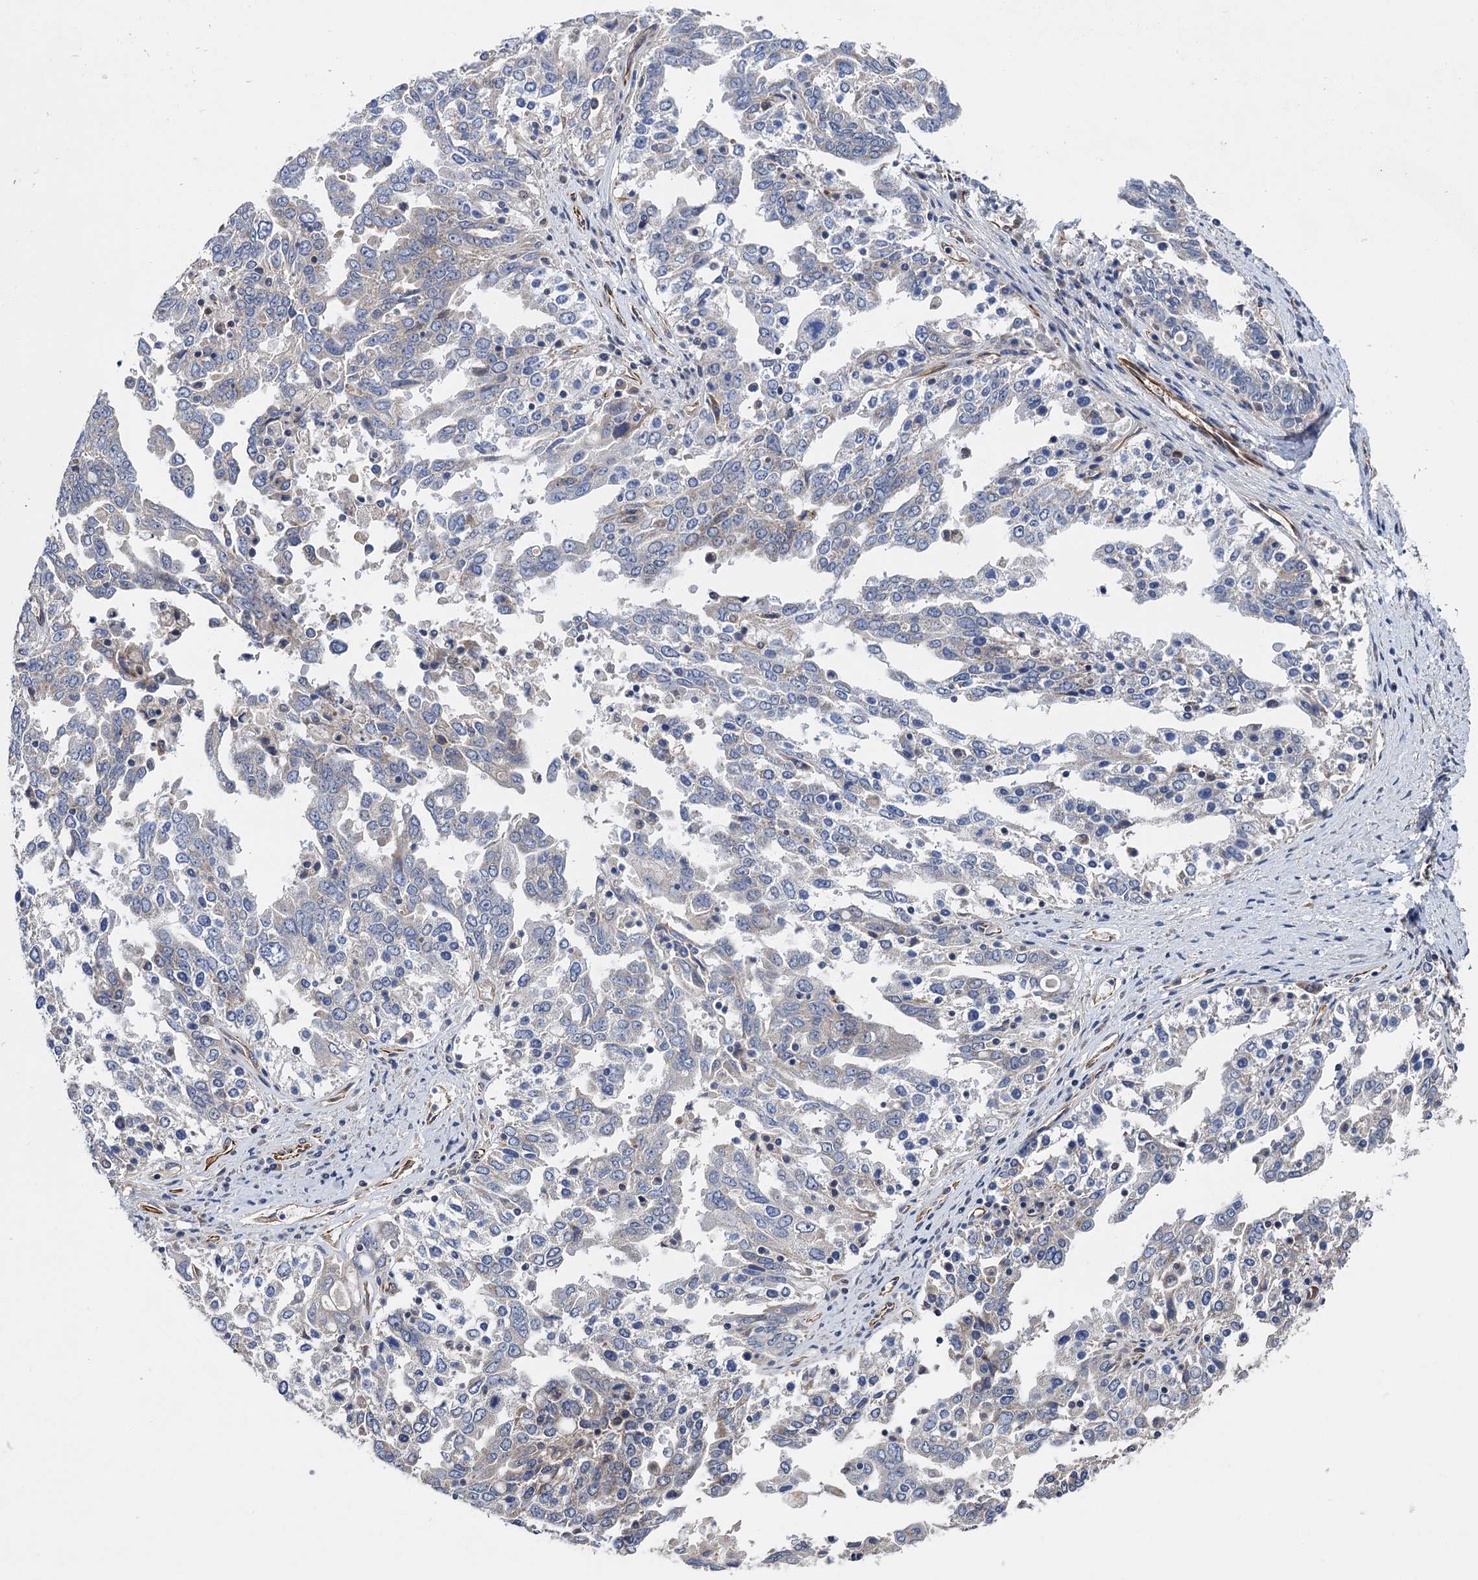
{"staining": {"intensity": "weak", "quantity": "25%-75%", "location": "cytoplasmic/membranous"}, "tissue": "ovarian cancer", "cell_type": "Tumor cells", "image_type": "cancer", "snomed": [{"axis": "morphology", "description": "Carcinoma, endometroid"}, {"axis": "topography", "description": "Ovary"}], "caption": "Endometroid carcinoma (ovarian) stained with immunohistochemistry reveals weak cytoplasmic/membranous positivity in about 25%-75% of tumor cells.", "gene": "PJA2", "patient": {"sex": "female", "age": 62}}